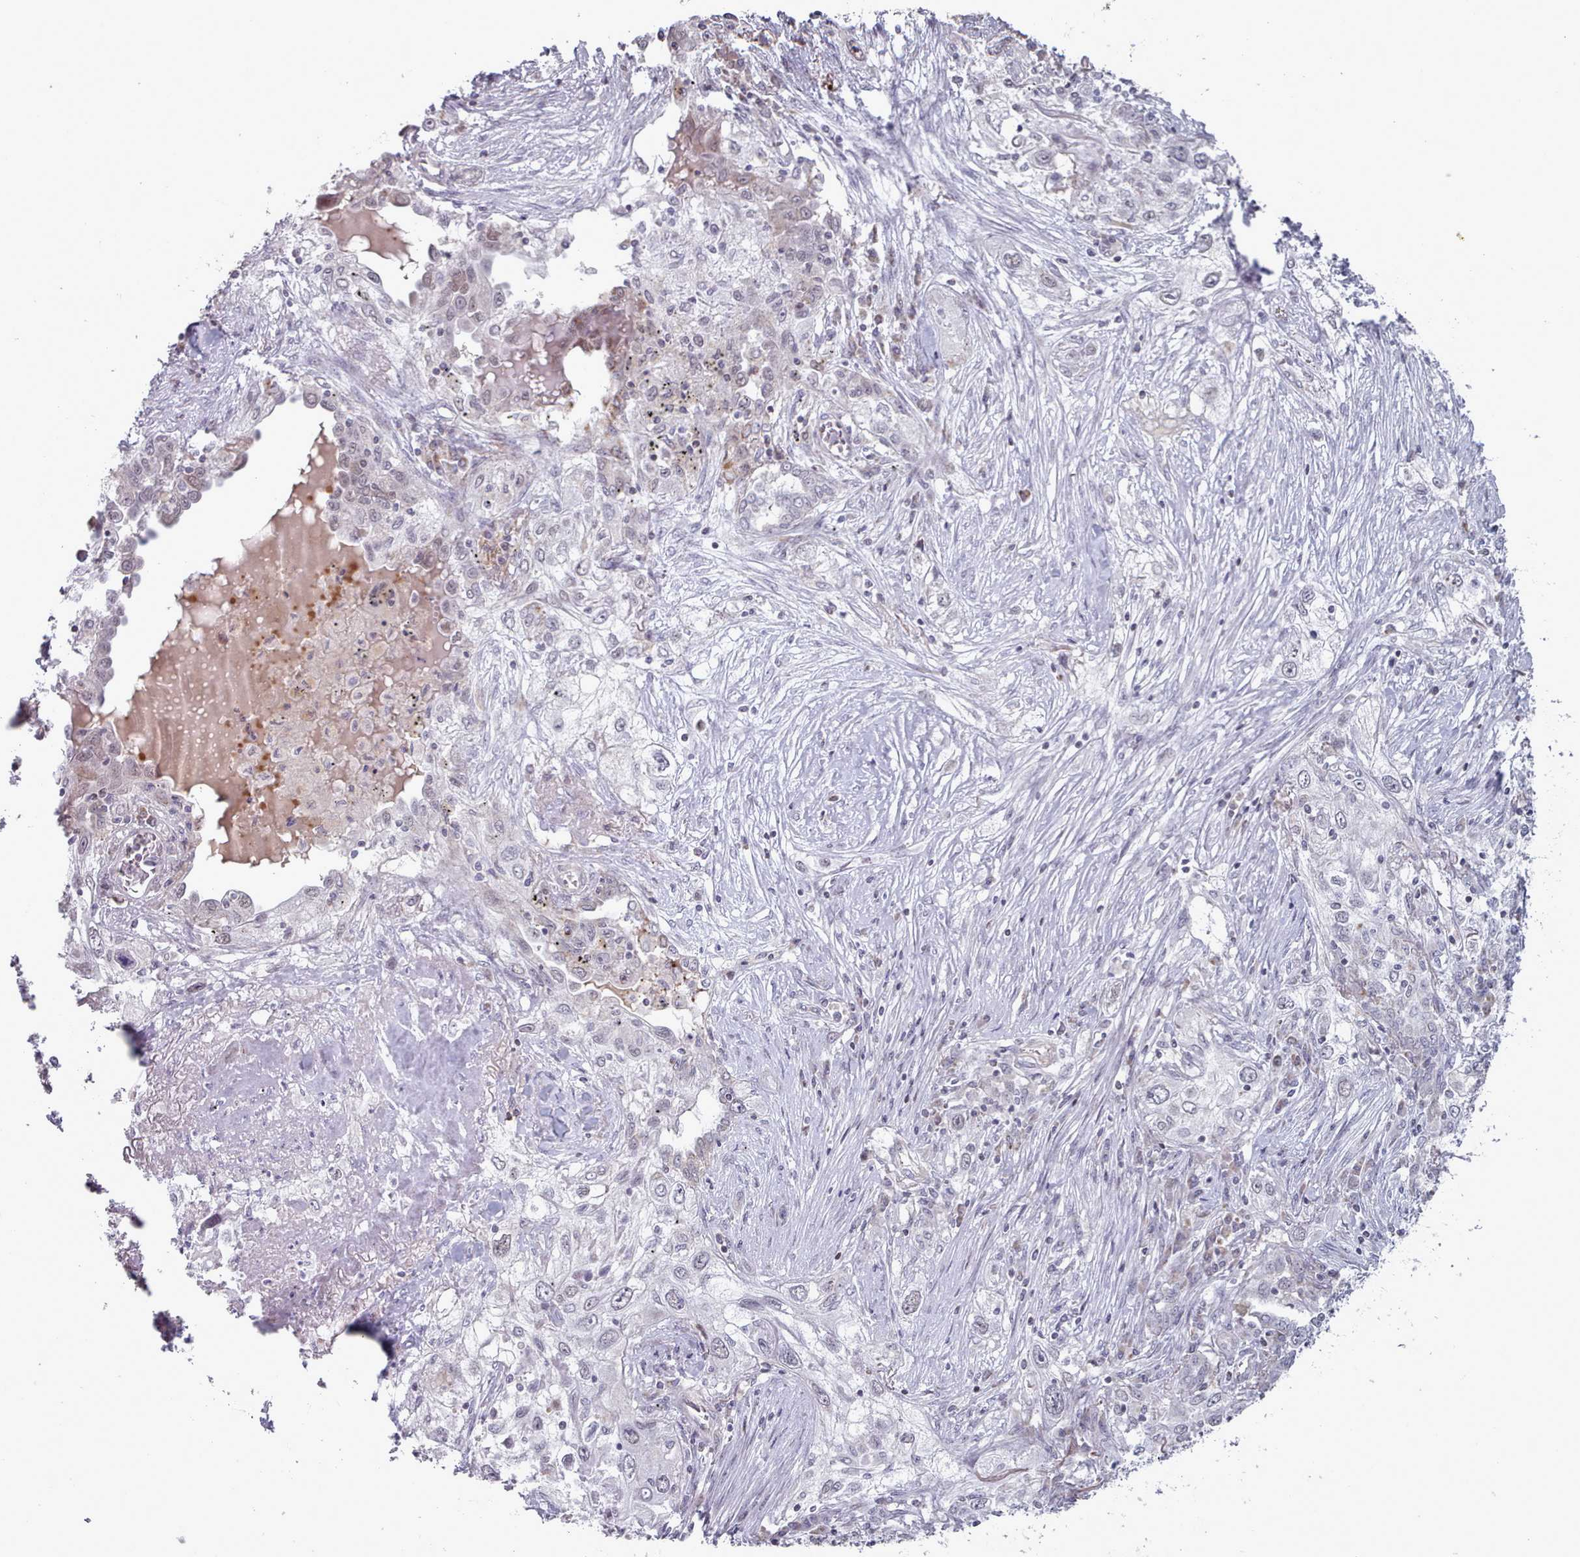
{"staining": {"intensity": "negative", "quantity": "none", "location": "none"}, "tissue": "lung cancer", "cell_type": "Tumor cells", "image_type": "cancer", "snomed": [{"axis": "morphology", "description": "Squamous cell carcinoma, NOS"}, {"axis": "topography", "description": "Lung"}], "caption": "This photomicrograph is of lung cancer (squamous cell carcinoma) stained with immunohistochemistry (IHC) to label a protein in brown with the nuclei are counter-stained blue. There is no staining in tumor cells.", "gene": "TRARG1", "patient": {"sex": "female", "age": 69}}